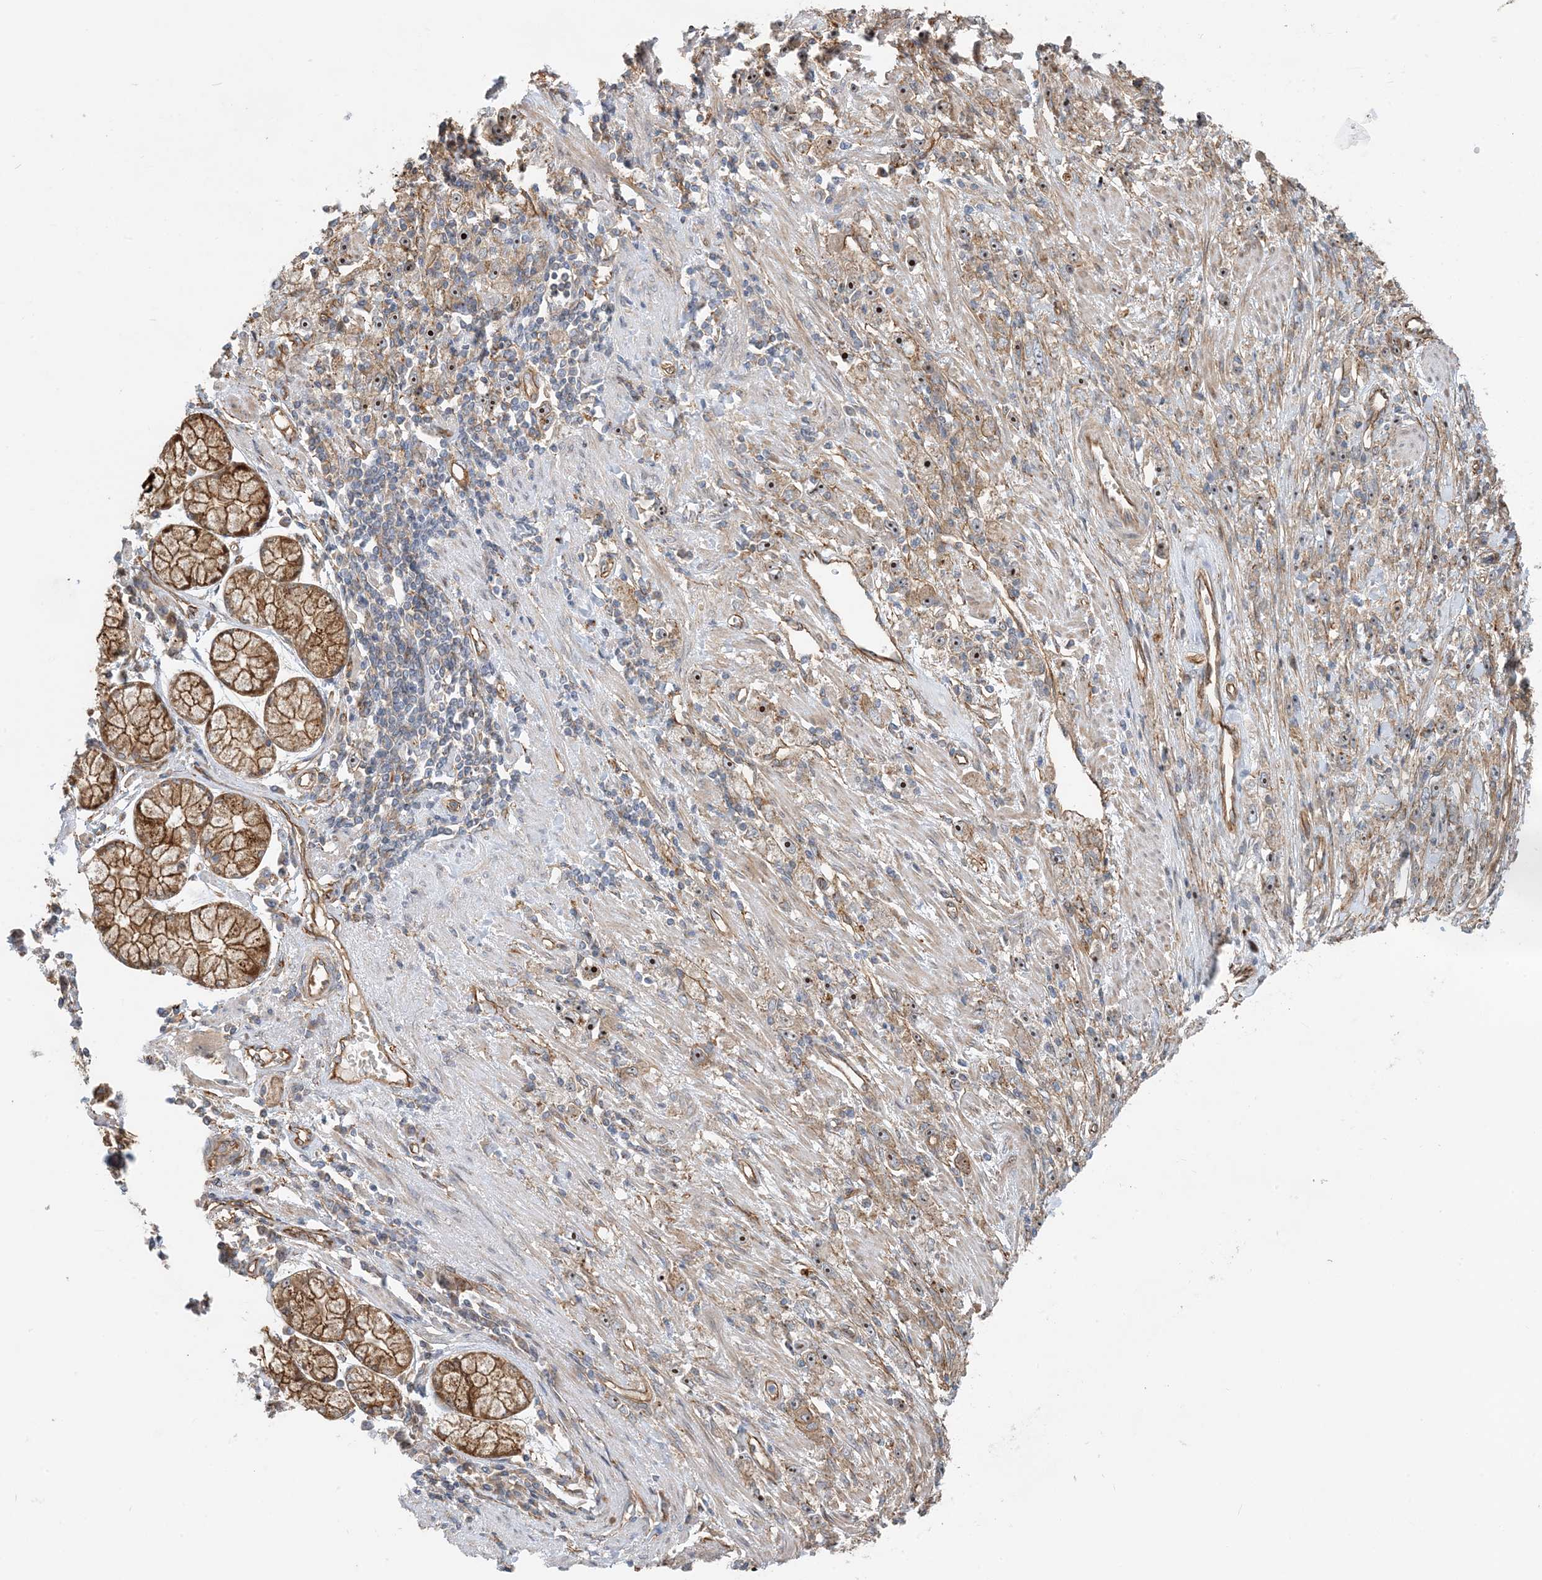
{"staining": {"intensity": "moderate", "quantity": ">75%", "location": "cytoplasmic/membranous,nuclear"}, "tissue": "stomach cancer", "cell_type": "Tumor cells", "image_type": "cancer", "snomed": [{"axis": "morphology", "description": "Adenocarcinoma, NOS"}, {"axis": "topography", "description": "Stomach"}], "caption": "Stomach adenocarcinoma stained for a protein (brown) demonstrates moderate cytoplasmic/membranous and nuclear positive staining in about >75% of tumor cells.", "gene": "MYL5", "patient": {"sex": "female", "age": 59}}